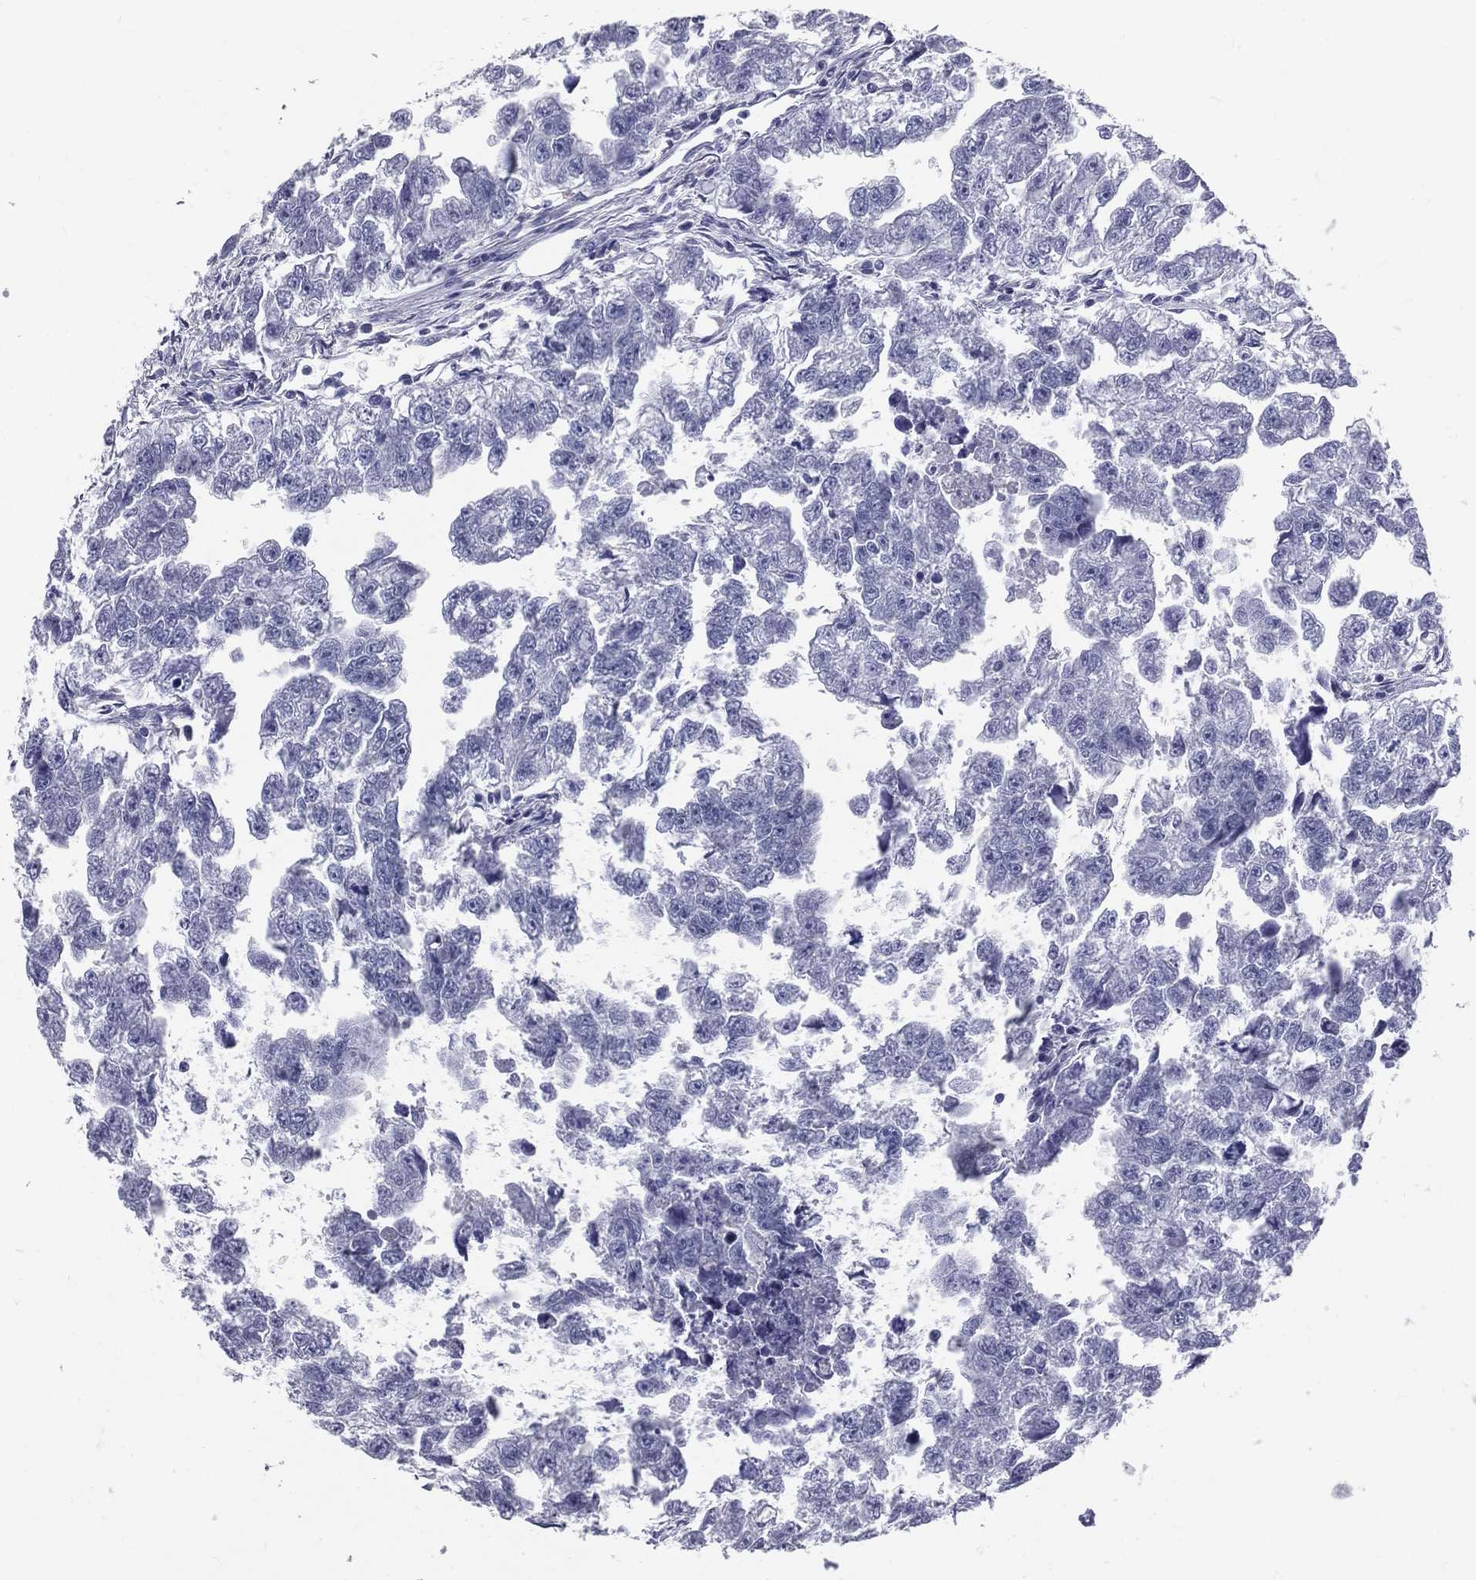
{"staining": {"intensity": "negative", "quantity": "none", "location": "none"}, "tissue": "testis cancer", "cell_type": "Tumor cells", "image_type": "cancer", "snomed": [{"axis": "morphology", "description": "Carcinoma, Embryonal, NOS"}, {"axis": "morphology", "description": "Teratoma, malignant, NOS"}, {"axis": "topography", "description": "Testis"}], "caption": "IHC photomicrograph of neoplastic tissue: testis embryonal carcinoma stained with DAB demonstrates no significant protein staining in tumor cells.", "gene": "TFPI2", "patient": {"sex": "male", "age": 44}}